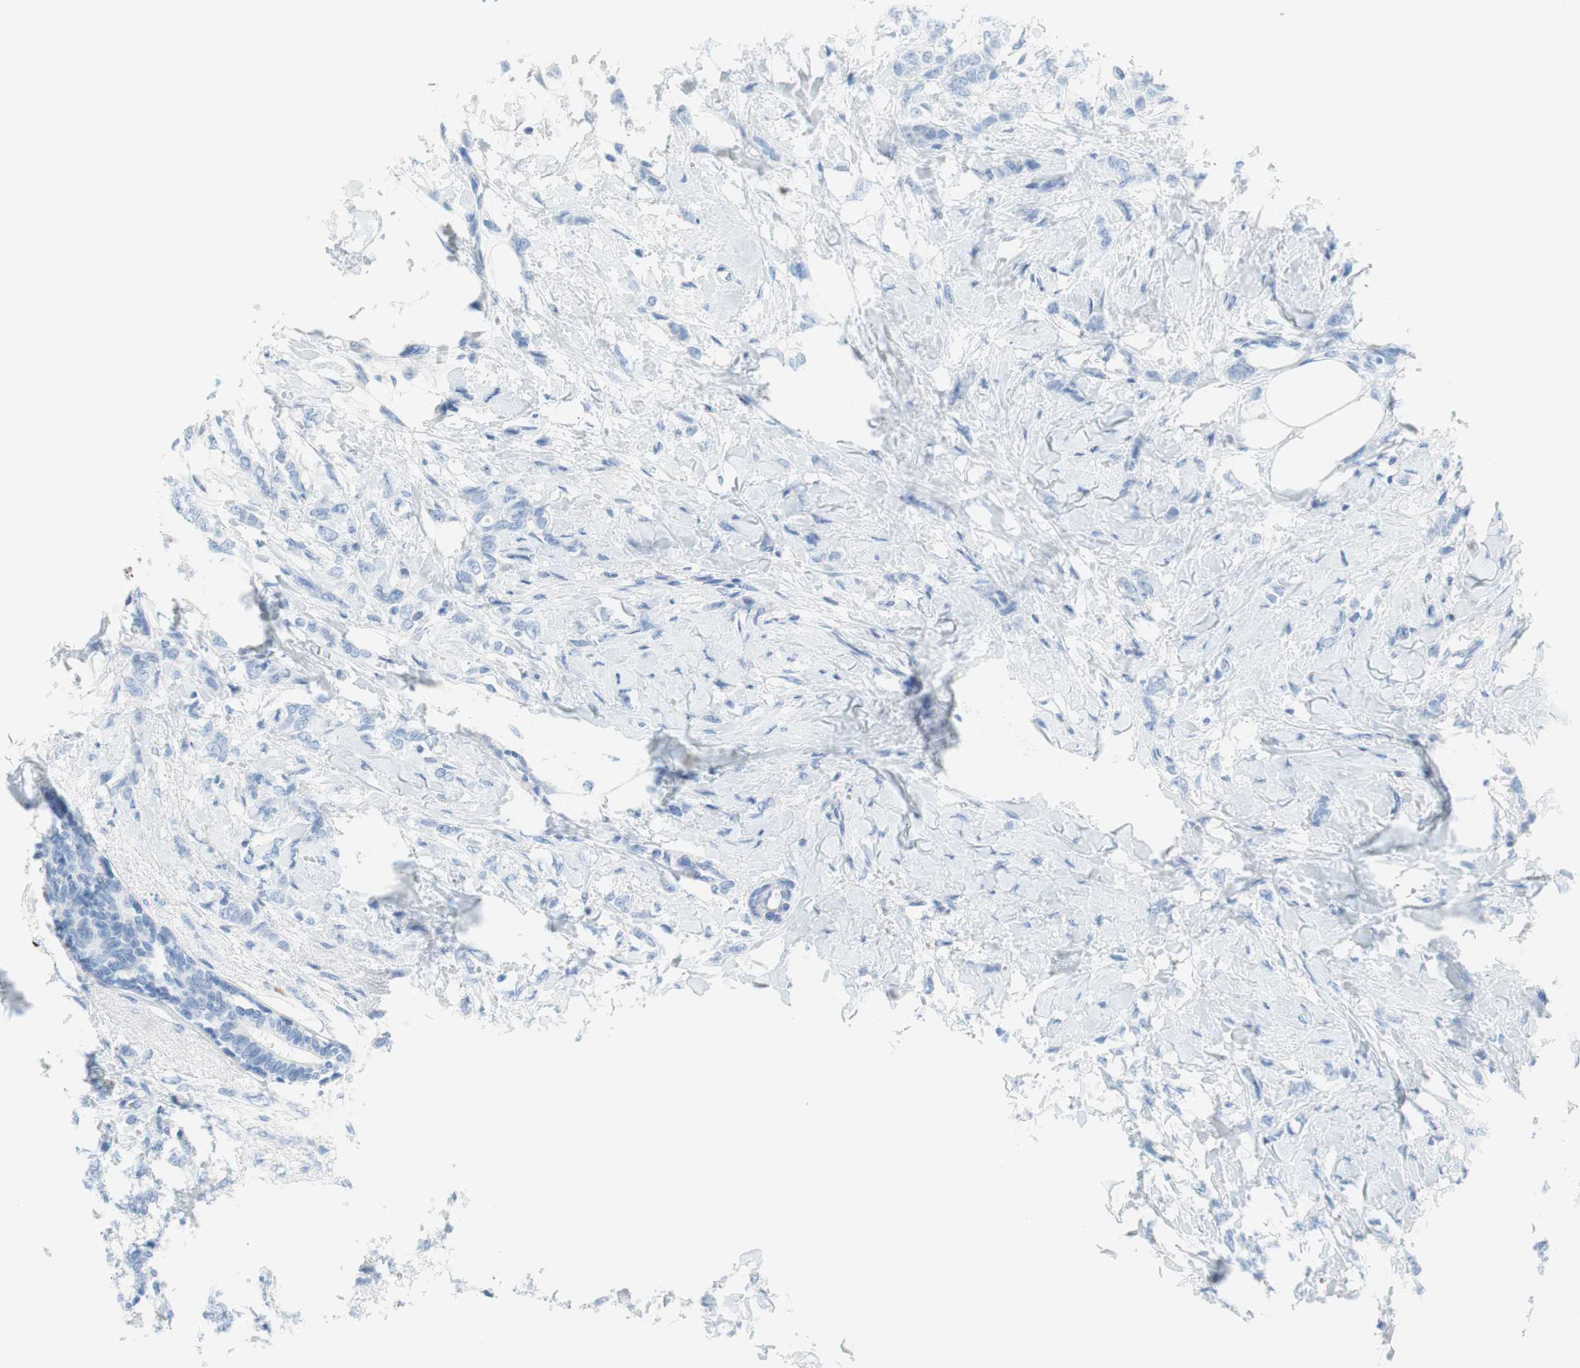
{"staining": {"intensity": "negative", "quantity": "none", "location": "none"}, "tissue": "breast cancer", "cell_type": "Tumor cells", "image_type": "cancer", "snomed": [{"axis": "morphology", "description": "Lobular carcinoma, in situ"}, {"axis": "morphology", "description": "Lobular carcinoma"}, {"axis": "topography", "description": "Breast"}], "caption": "The immunohistochemistry photomicrograph has no significant staining in tumor cells of lobular carcinoma (breast) tissue.", "gene": "MYH1", "patient": {"sex": "female", "age": 41}}